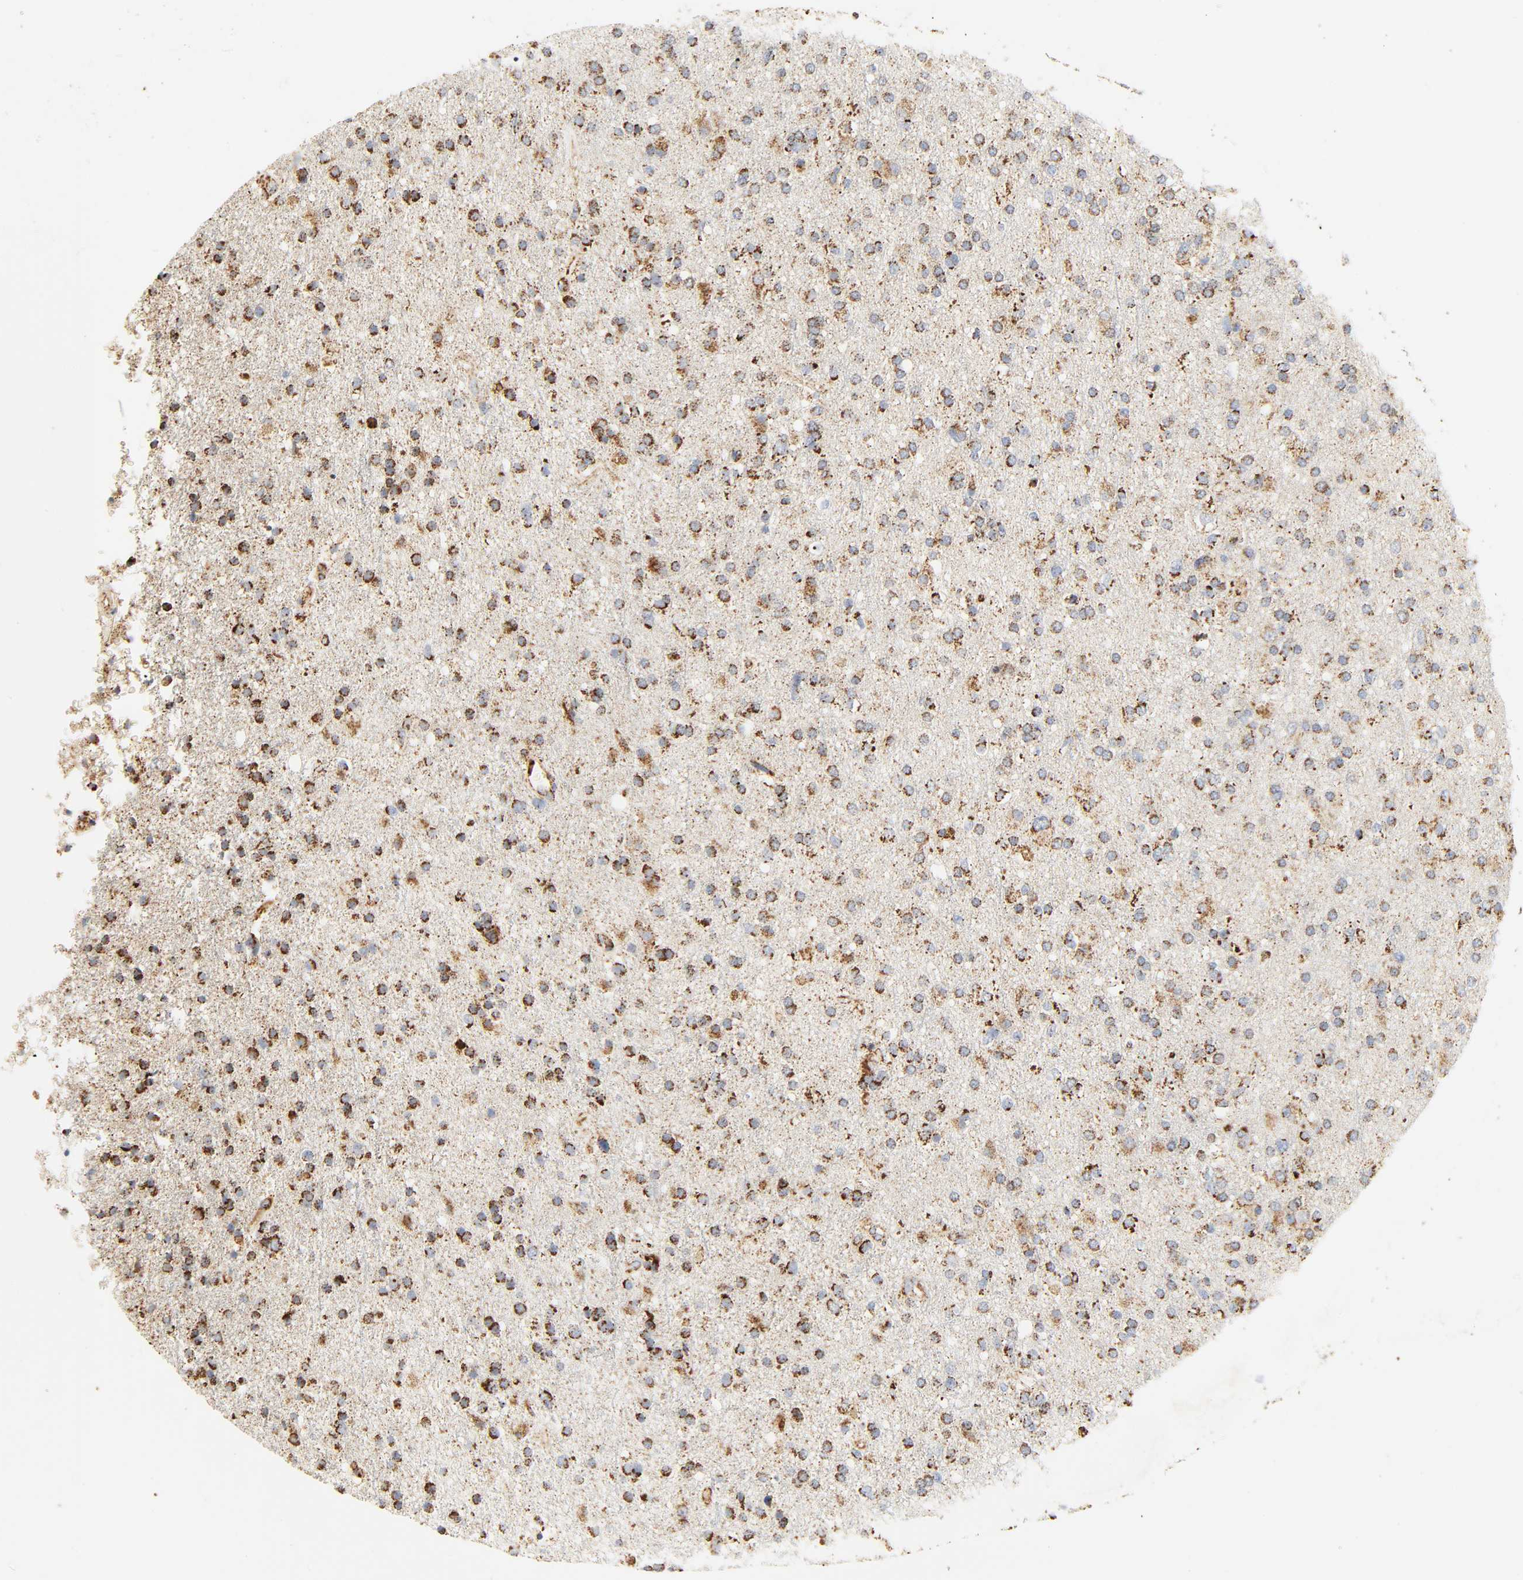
{"staining": {"intensity": "moderate", "quantity": ">75%", "location": "cytoplasmic/membranous"}, "tissue": "glioma", "cell_type": "Tumor cells", "image_type": "cancer", "snomed": [{"axis": "morphology", "description": "Glioma, malignant, High grade"}, {"axis": "topography", "description": "Brain"}], "caption": "Glioma tissue displays moderate cytoplasmic/membranous expression in approximately >75% of tumor cells", "gene": "ACAT1", "patient": {"sex": "male", "age": 33}}